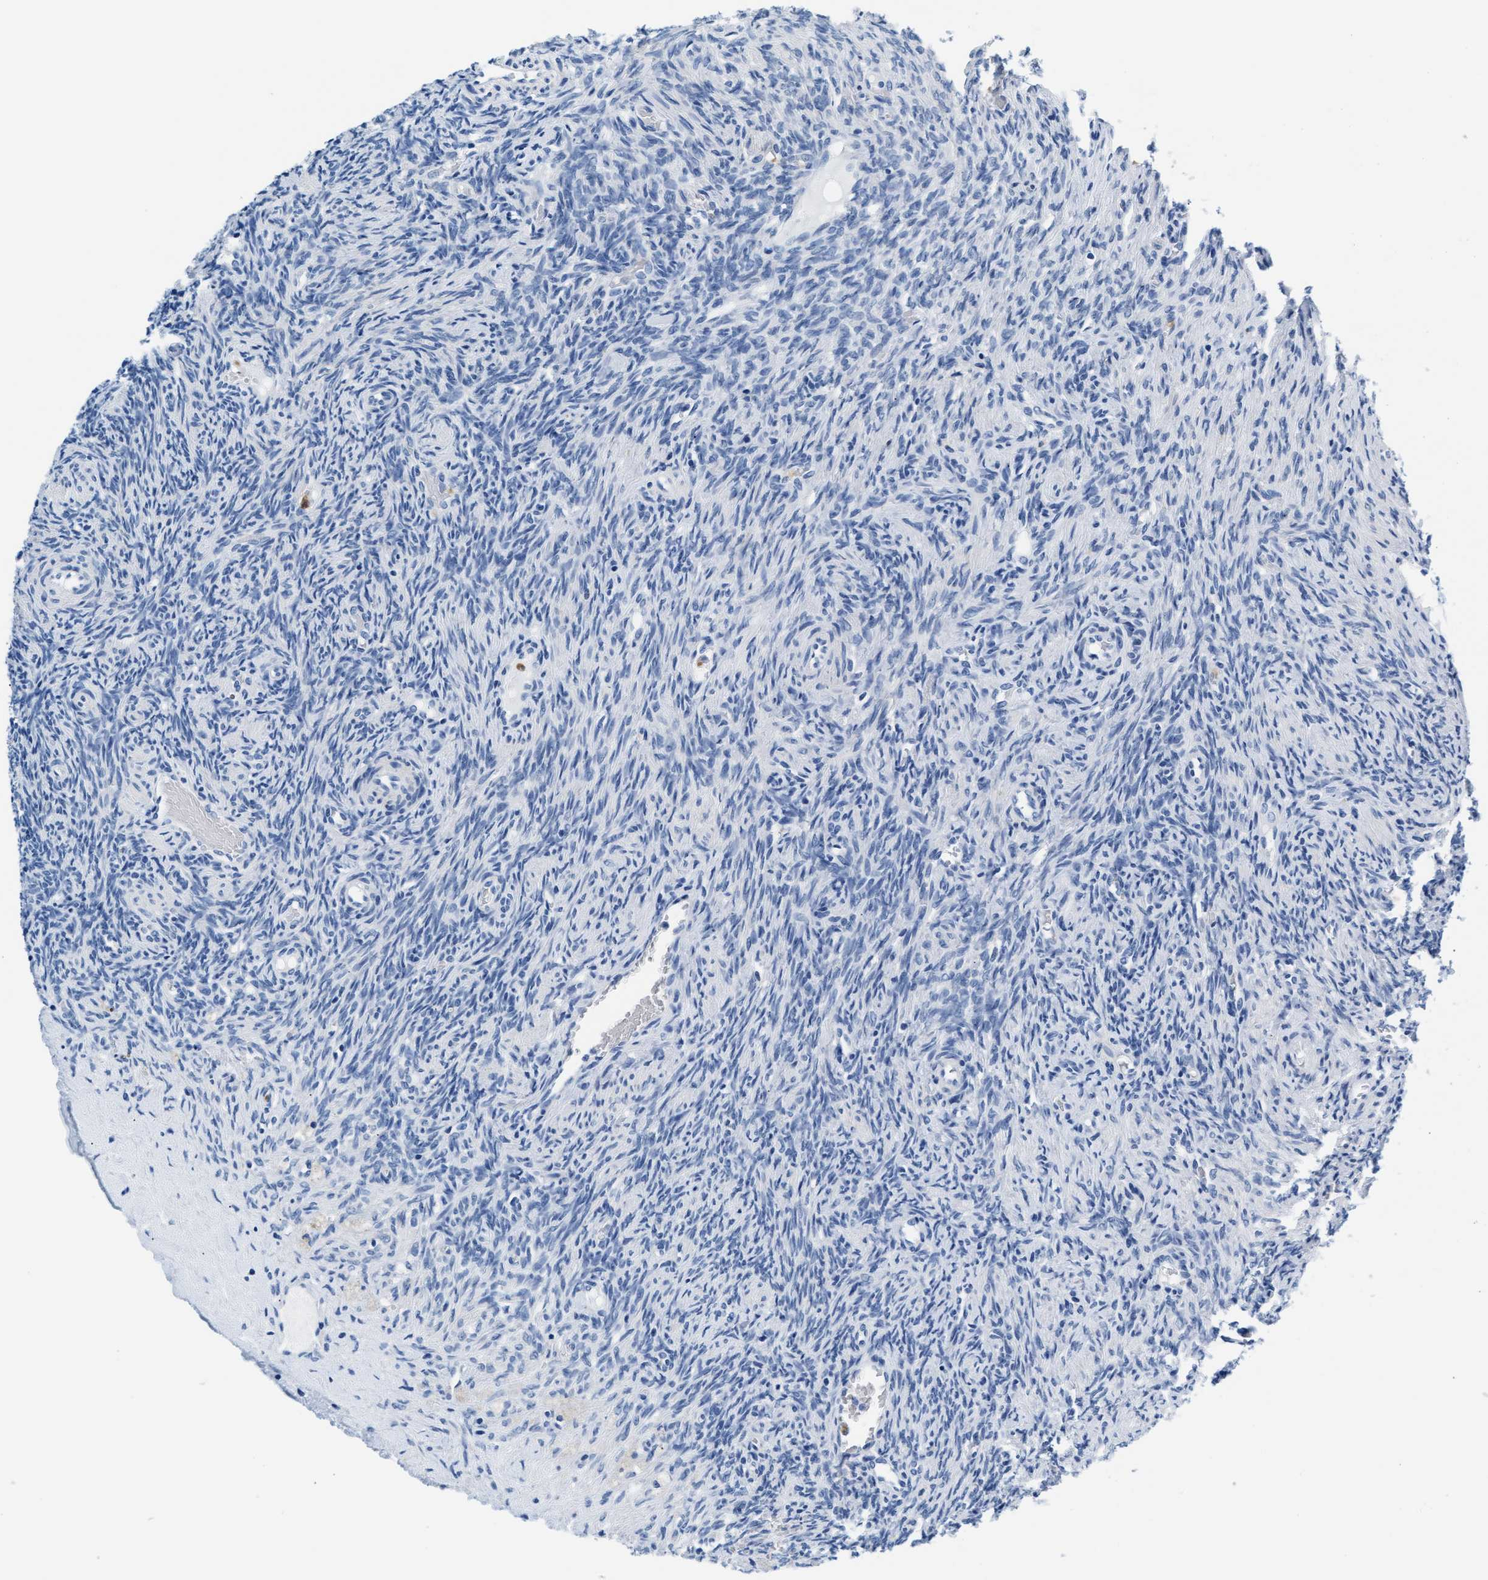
{"staining": {"intensity": "negative", "quantity": "none", "location": "none"}, "tissue": "ovary", "cell_type": "Follicle cells", "image_type": "normal", "snomed": [{"axis": "morphology", "description": "Normal tissue, NOS"}, {"axis": "topography", "description": "Ovary"}], "caption": "IHC of normal ovary reveals no expression in follicle cells. The staining was performed using DAB to visualize the protein expression in brown, while the nuclei were stained in blue with hematoxylin (Magnification: 20x).", "gene": "MMP8", "patient": {"sex": "female", "age": 41}}